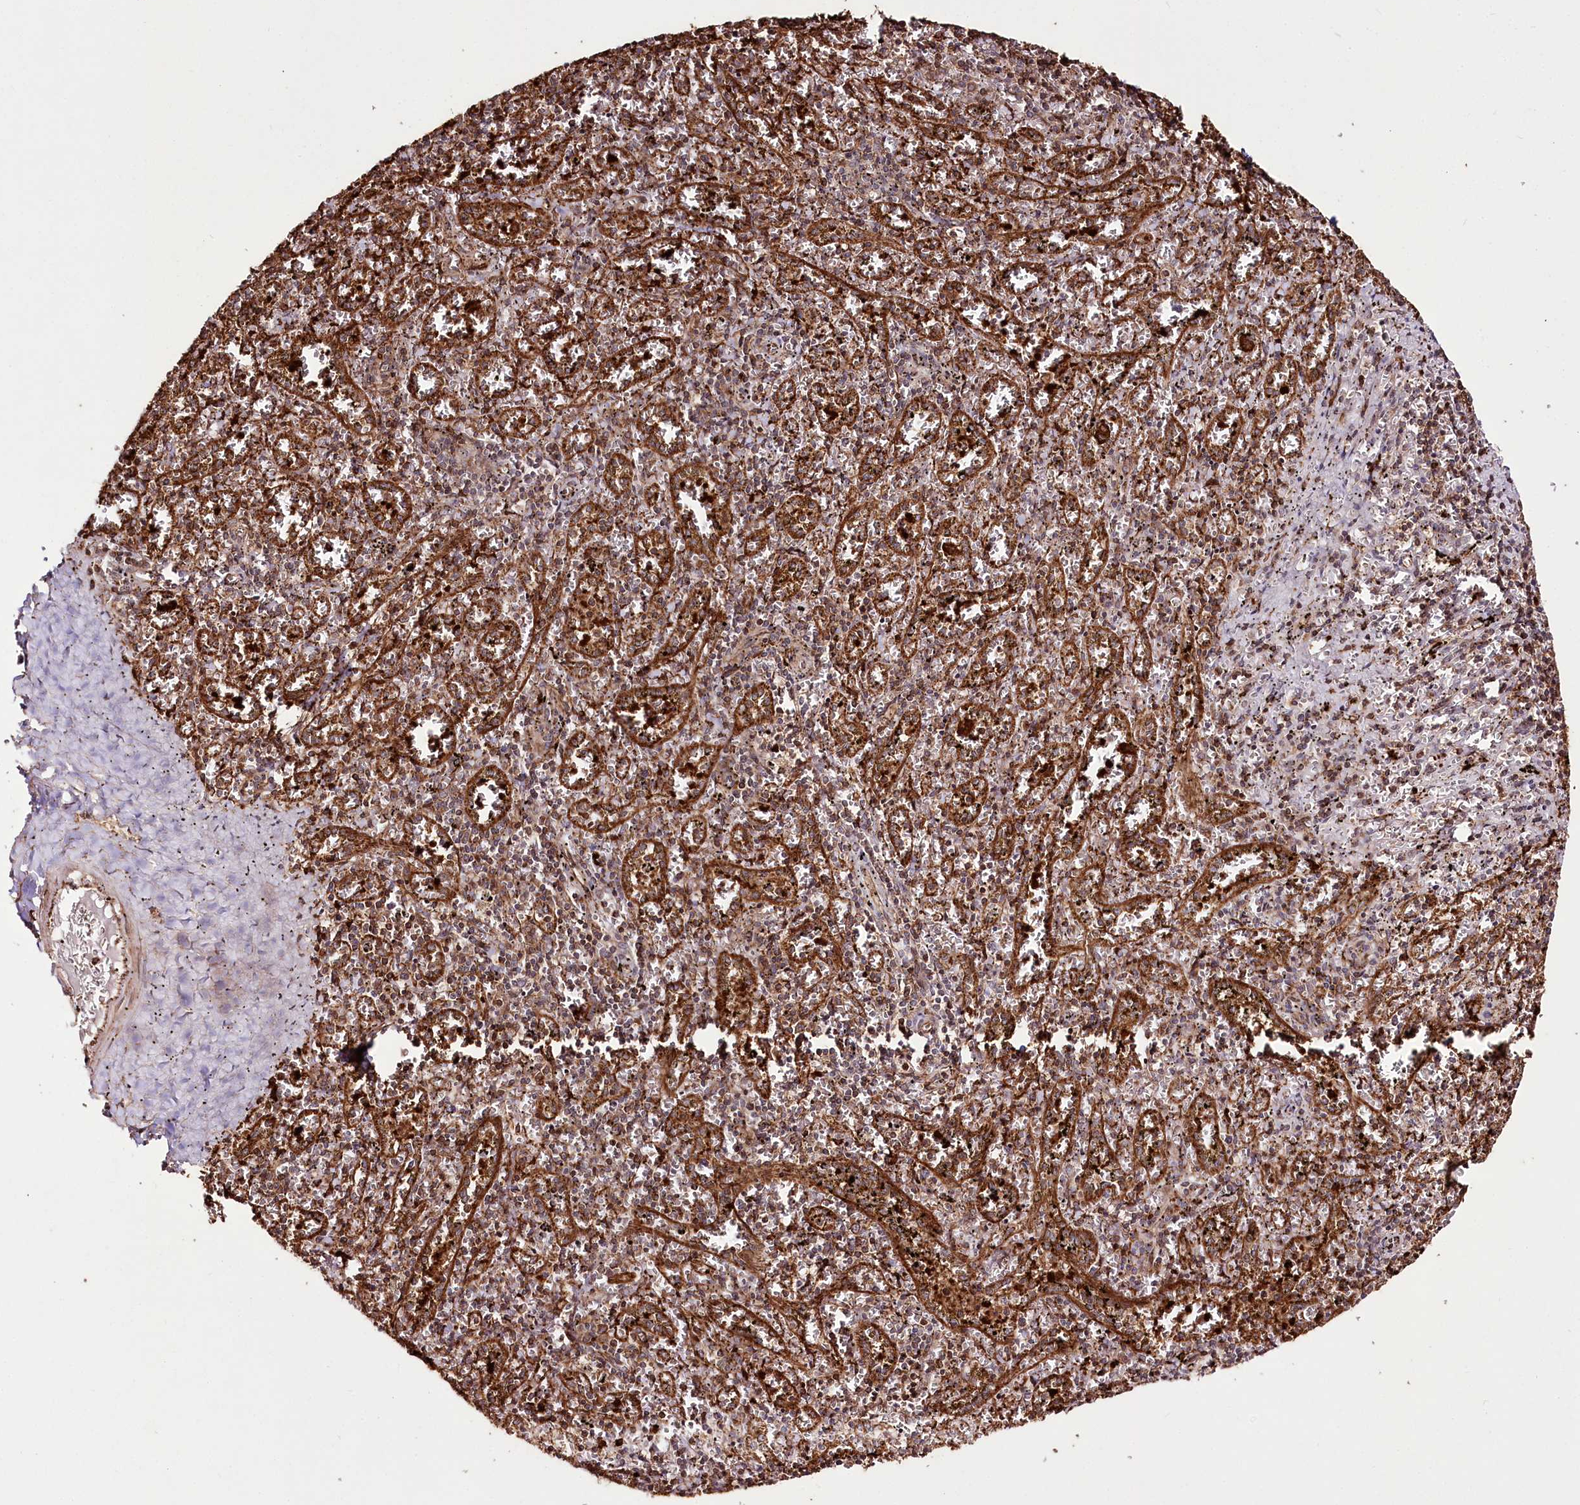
{"staining": {"intensity": "moderate", "quantity": ">75%", "location": "cytoplasmic/membranous"}, "tissue": "spleen", "cell_type": "Cells in red pulp", "image_type": "normal", "snomed": [{"axis": "morphology", "description": "Normal tissue, NOS"}, {"axis": "topography", "description": "Spleen"}], "caption": "High-power microscopy captured an immunohistochemistry (IHC) histopathology image of unremarkable spleen, revealing moderate cytoplasmic/membranous positivity in approximately >75% of cells in red pulp.", "gene": "DHX29", "patient": {"sex": "male", "age": 11}}